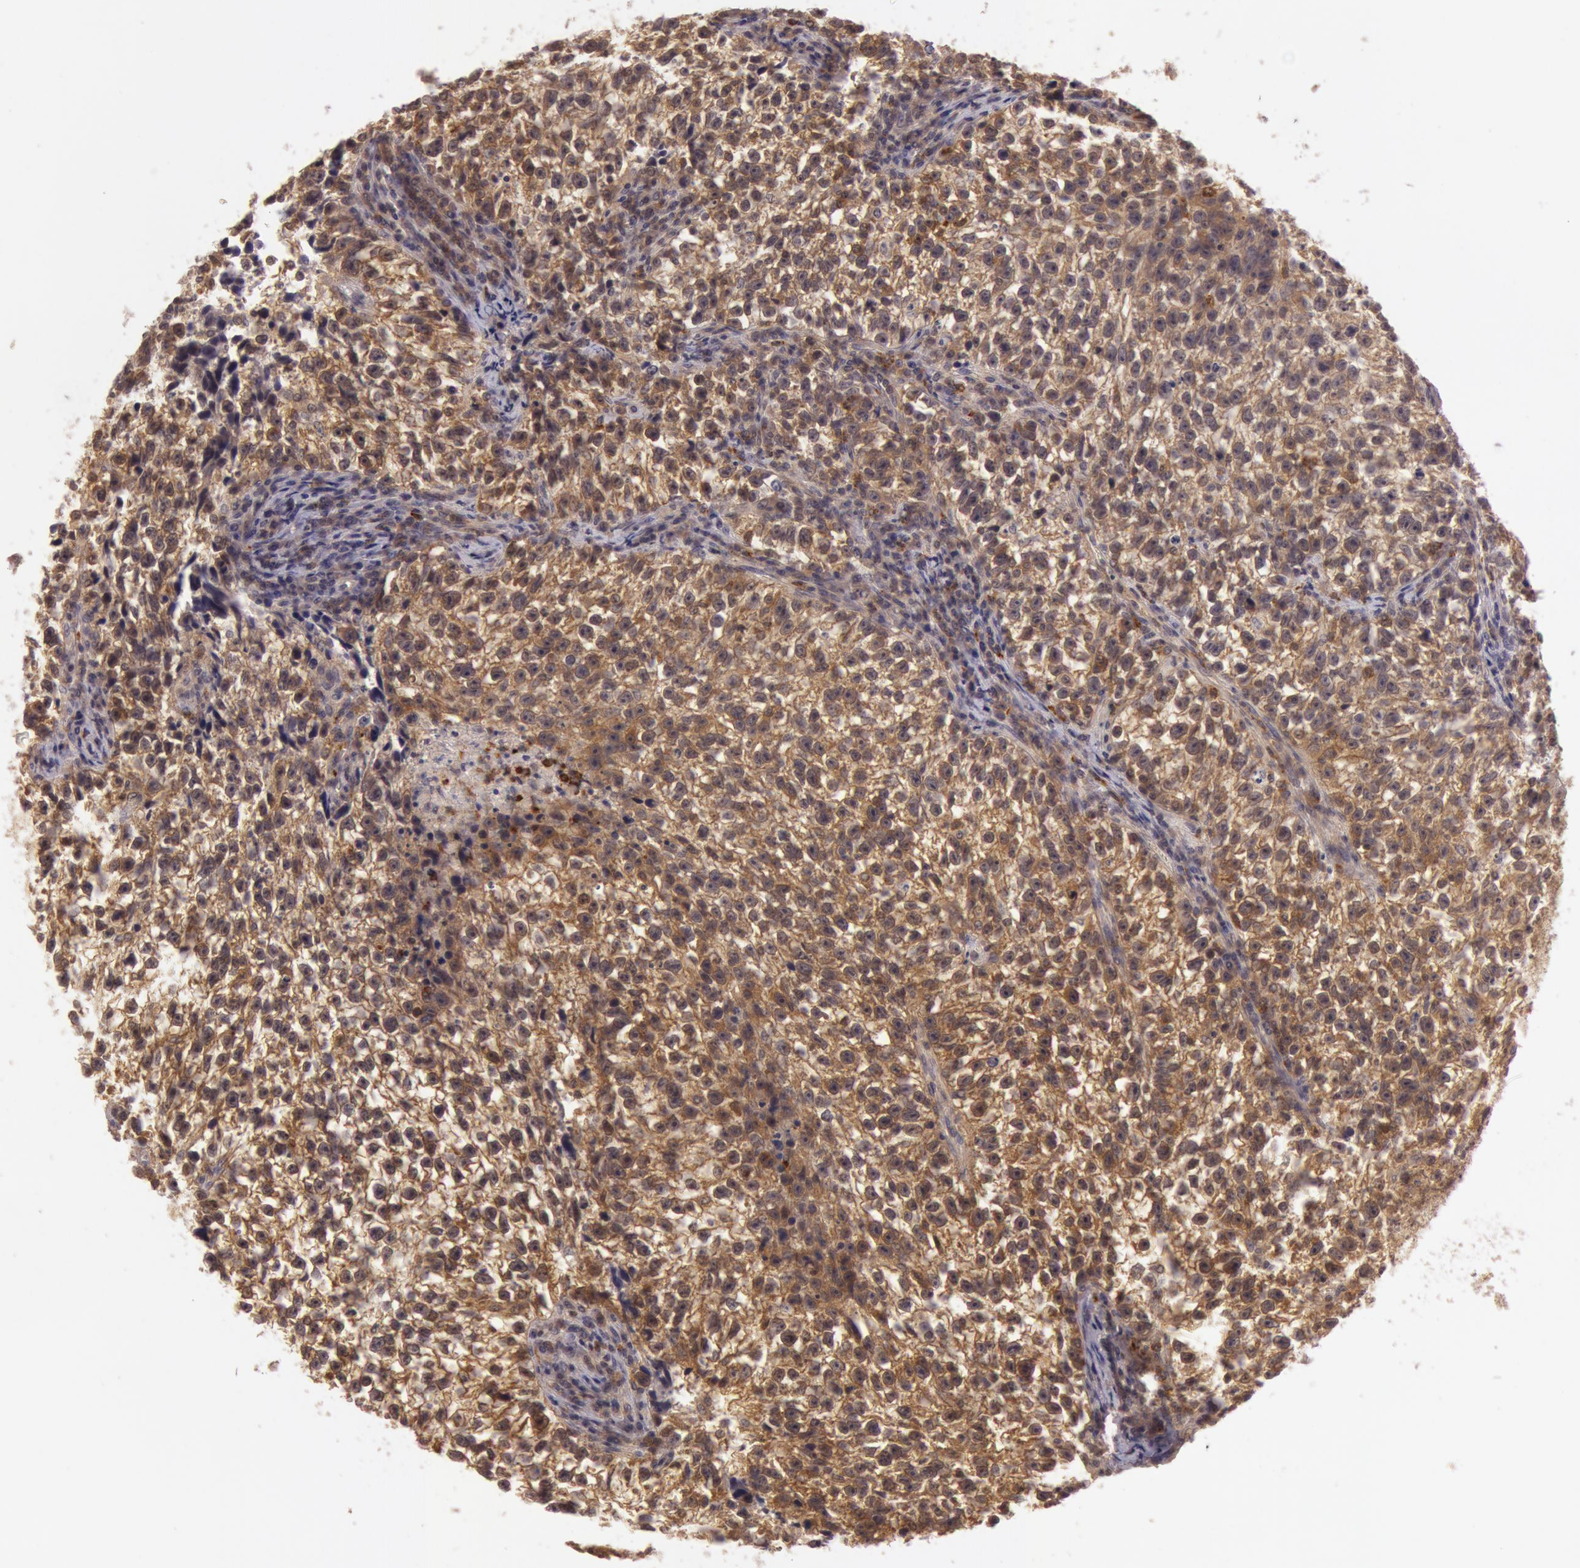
{"staining": {"intensity": "strong", "quantity": ">75%", "location": "cytoplasmic/membranous"}, "tissue": "testis cancer", "cell_type": "Tumor cells", "image_type": "cancer", "snomed": [{"axis": "morphology", "description": "Seminoma, NOS"}, {"axis": "topography", "description": "Testis"}], "caption": "Seminoma (testis) stained with a protein marker displays strong staining in tumor cells.", "gene": "ATG2B", "patient": {"sex": "male", "age": 38}}